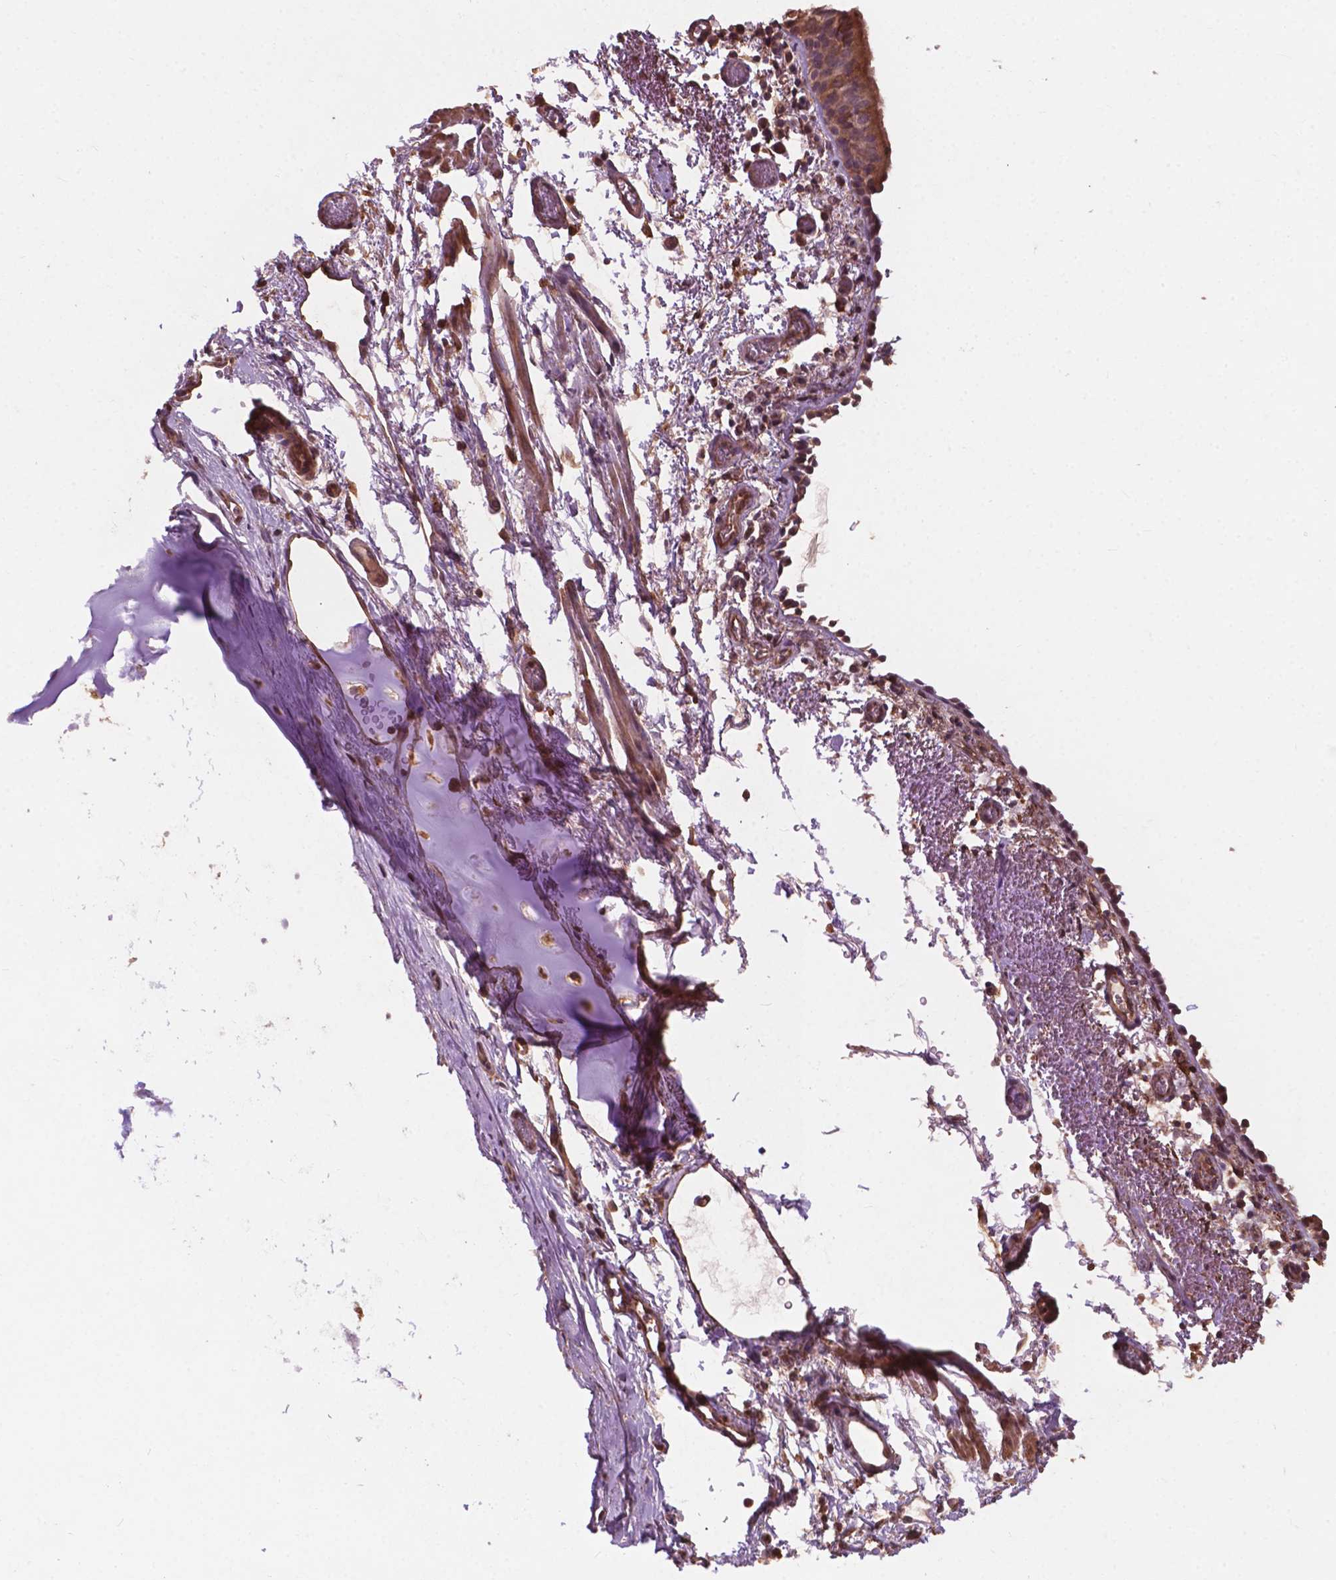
{"staining": {"intensity": "moderate", "quantity": ">75%", "location": "cytoplasmic/membranous"}, "tissue": "bronchus", "cell_type": "Respiratory epithelial cells", "image_type": "normal", "snomed": [{"axis": "morphology", "description": "Normal tissue, NOS"}, {"axis": "morphology", "description": "Adenocarcinoma, NOS"}, {"axis": "topography", "description": "Bronchus"}], "caption": "Respiratory epithelial cells exhibit moderate cytoplasmic/membranous expression in approximately >75% of cells in unremarkable bronchus. Immunohistochemistry stains the protein in brown and the nuclei are stained blue.", "gene": "CDC42BPA", "patient": {"sex": "male", "age": 68}}